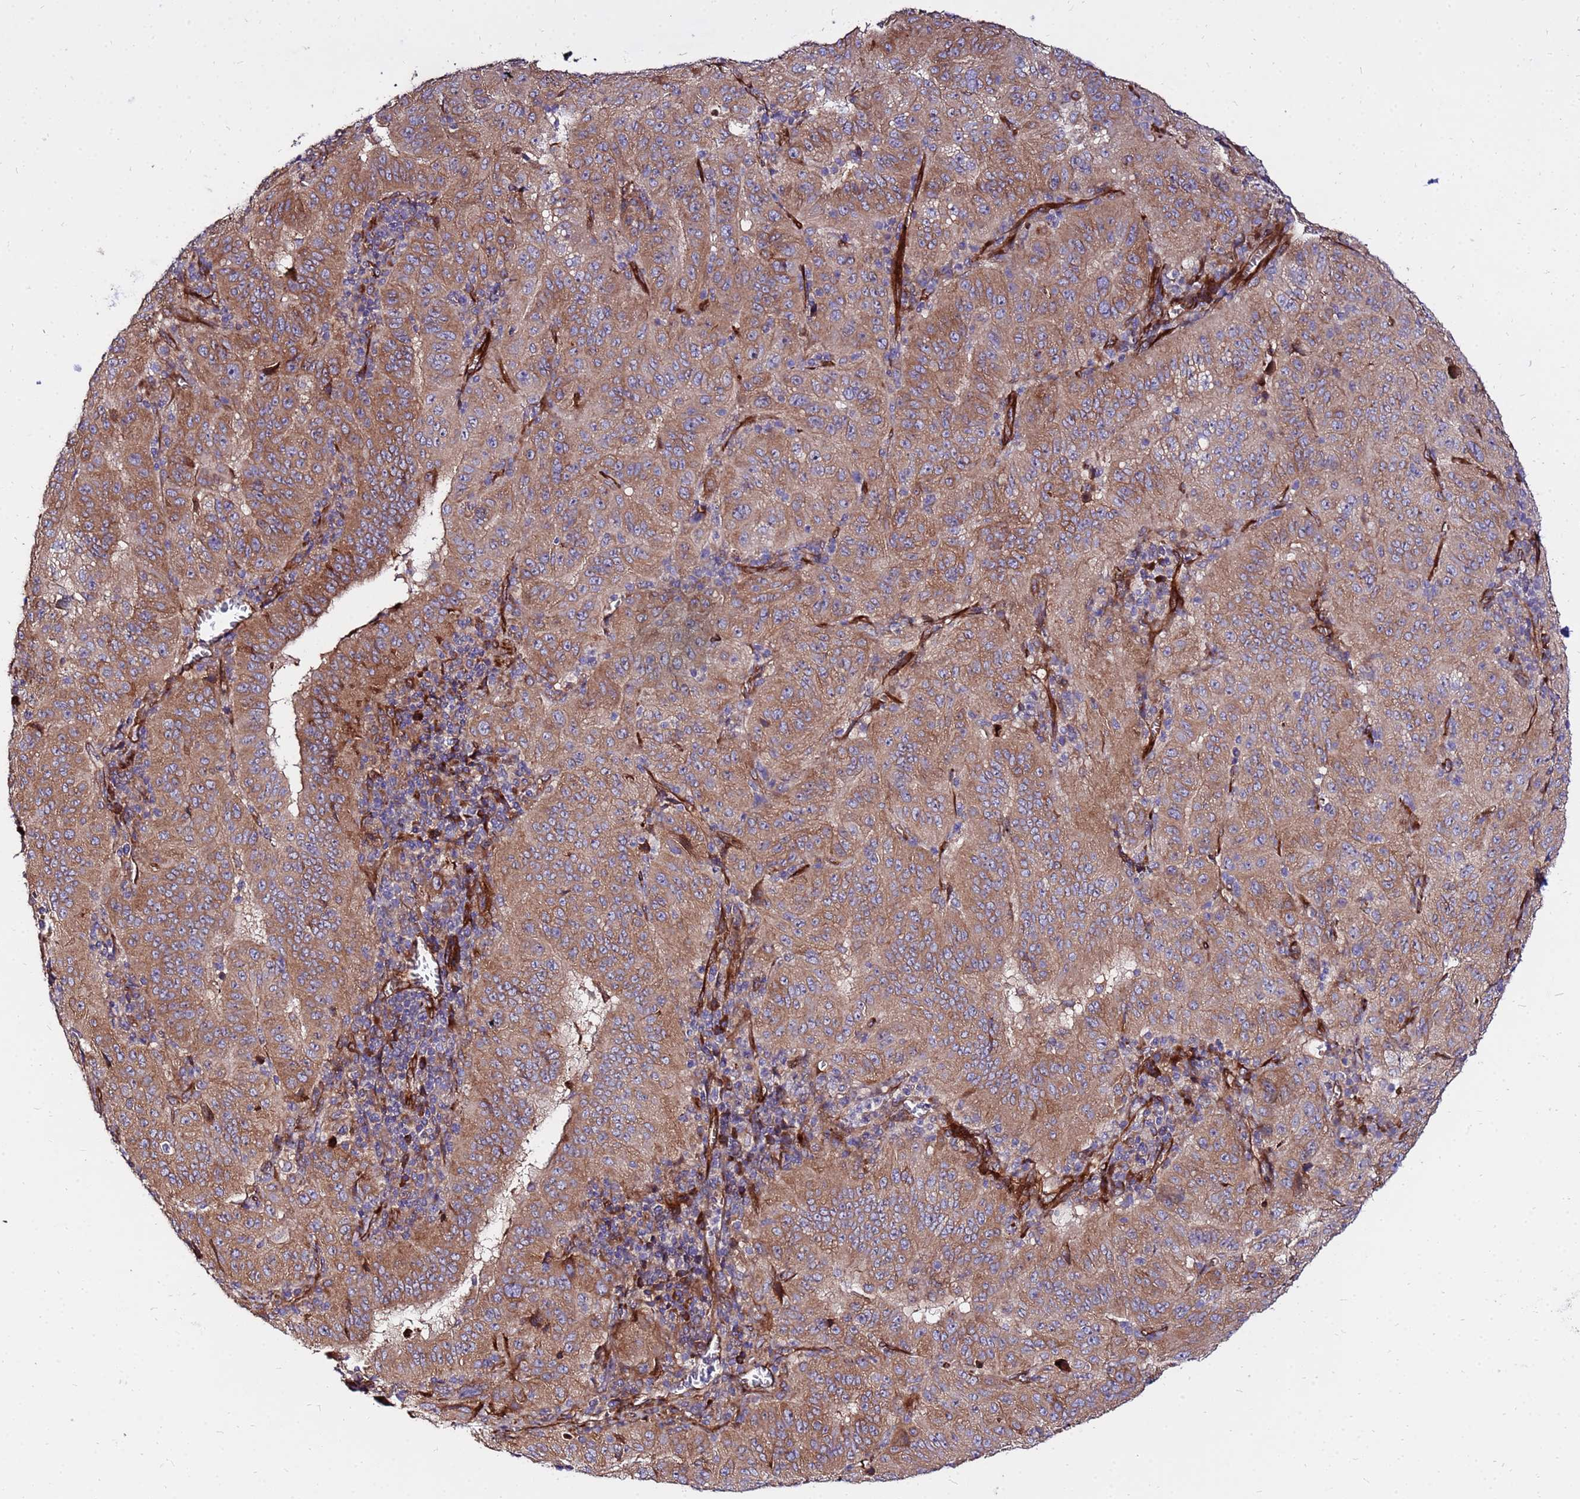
{"staining": {"intensity": "moderate", "quantity": ">75%", "location": "cytoplasmic/membranous"}, "tissue": "pancreatic cancer", "cell_type": "Tumor cells", "image_type": "cancer", "snomed": [{"axis": "morphology", "description": "Adenocarcinoma, NOS"}, {"axis": "topography", "description": "Pancreas"}], "caption": "This image shows pancreatic adenocarcinoma stained with immunohistochemistry (IHC) to label a protein in brown. The cytoplasmic/membranous of tumor cells show moderate positivity for the protein. Nuclei are counter-stained blue.", "gene": "WWC2", "patient": {"sex": "male", "age": 63}}